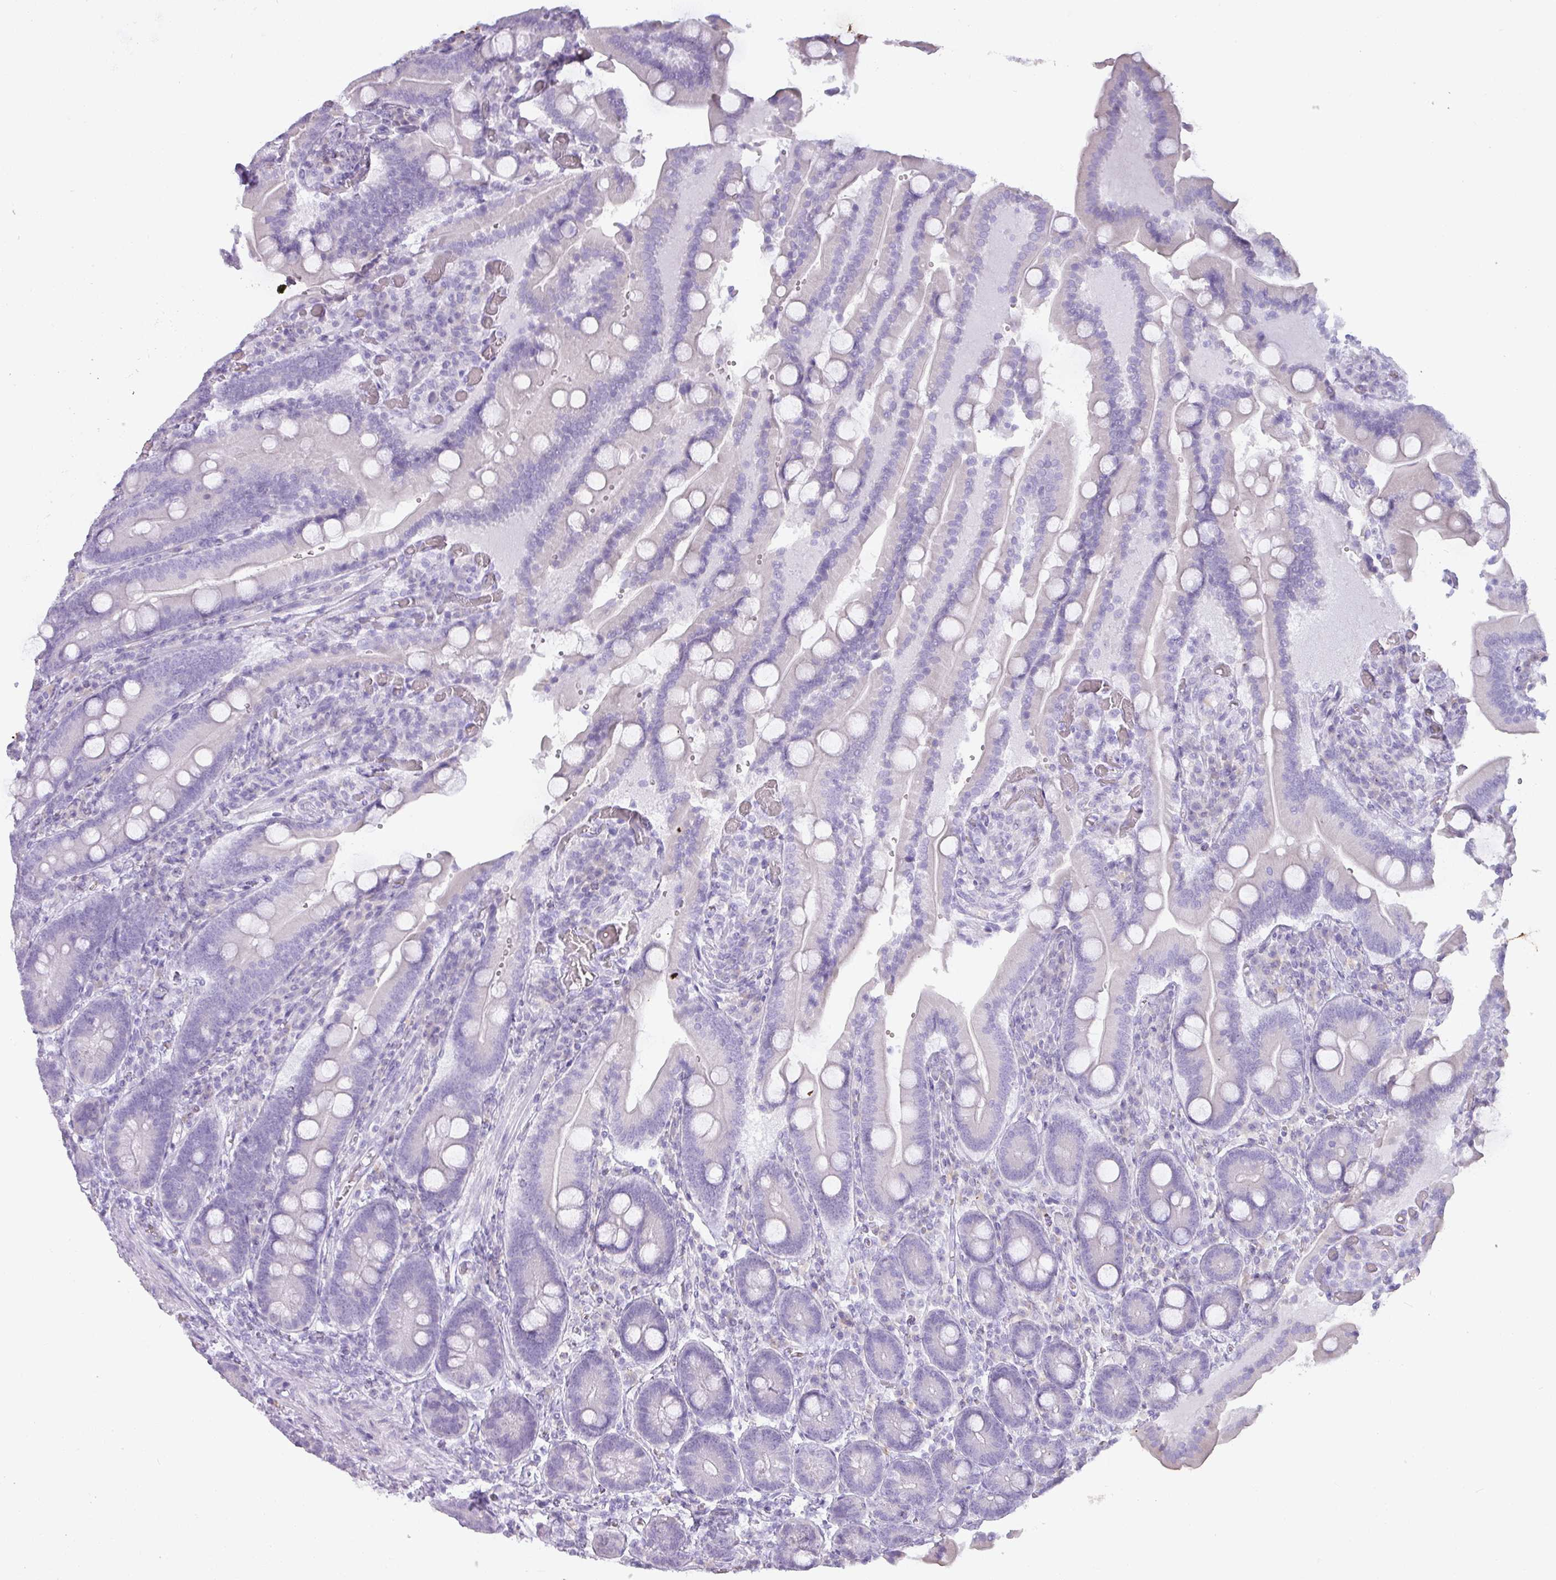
{"staining": {"intensity": "negative", "quantity": "none", "location": "none"}, "tissue": "duodenum", "cell_type": "Glandular cells", "image_type": "normal", "snomed": [{"axis": "morphology", "description": "Normal tissue, NOS"}, {"axis": "topography", "description": "Duodenum"}], "caption": "Immunohistochemistry photomicrograph of unremarkable duodenum: duodenum stained with DAB (3,3'-diaminobenzidine) displays no significant protein staining in glandular cells.", "gene": "PGA3", "patient": {"sex": "female", "age": 62}}